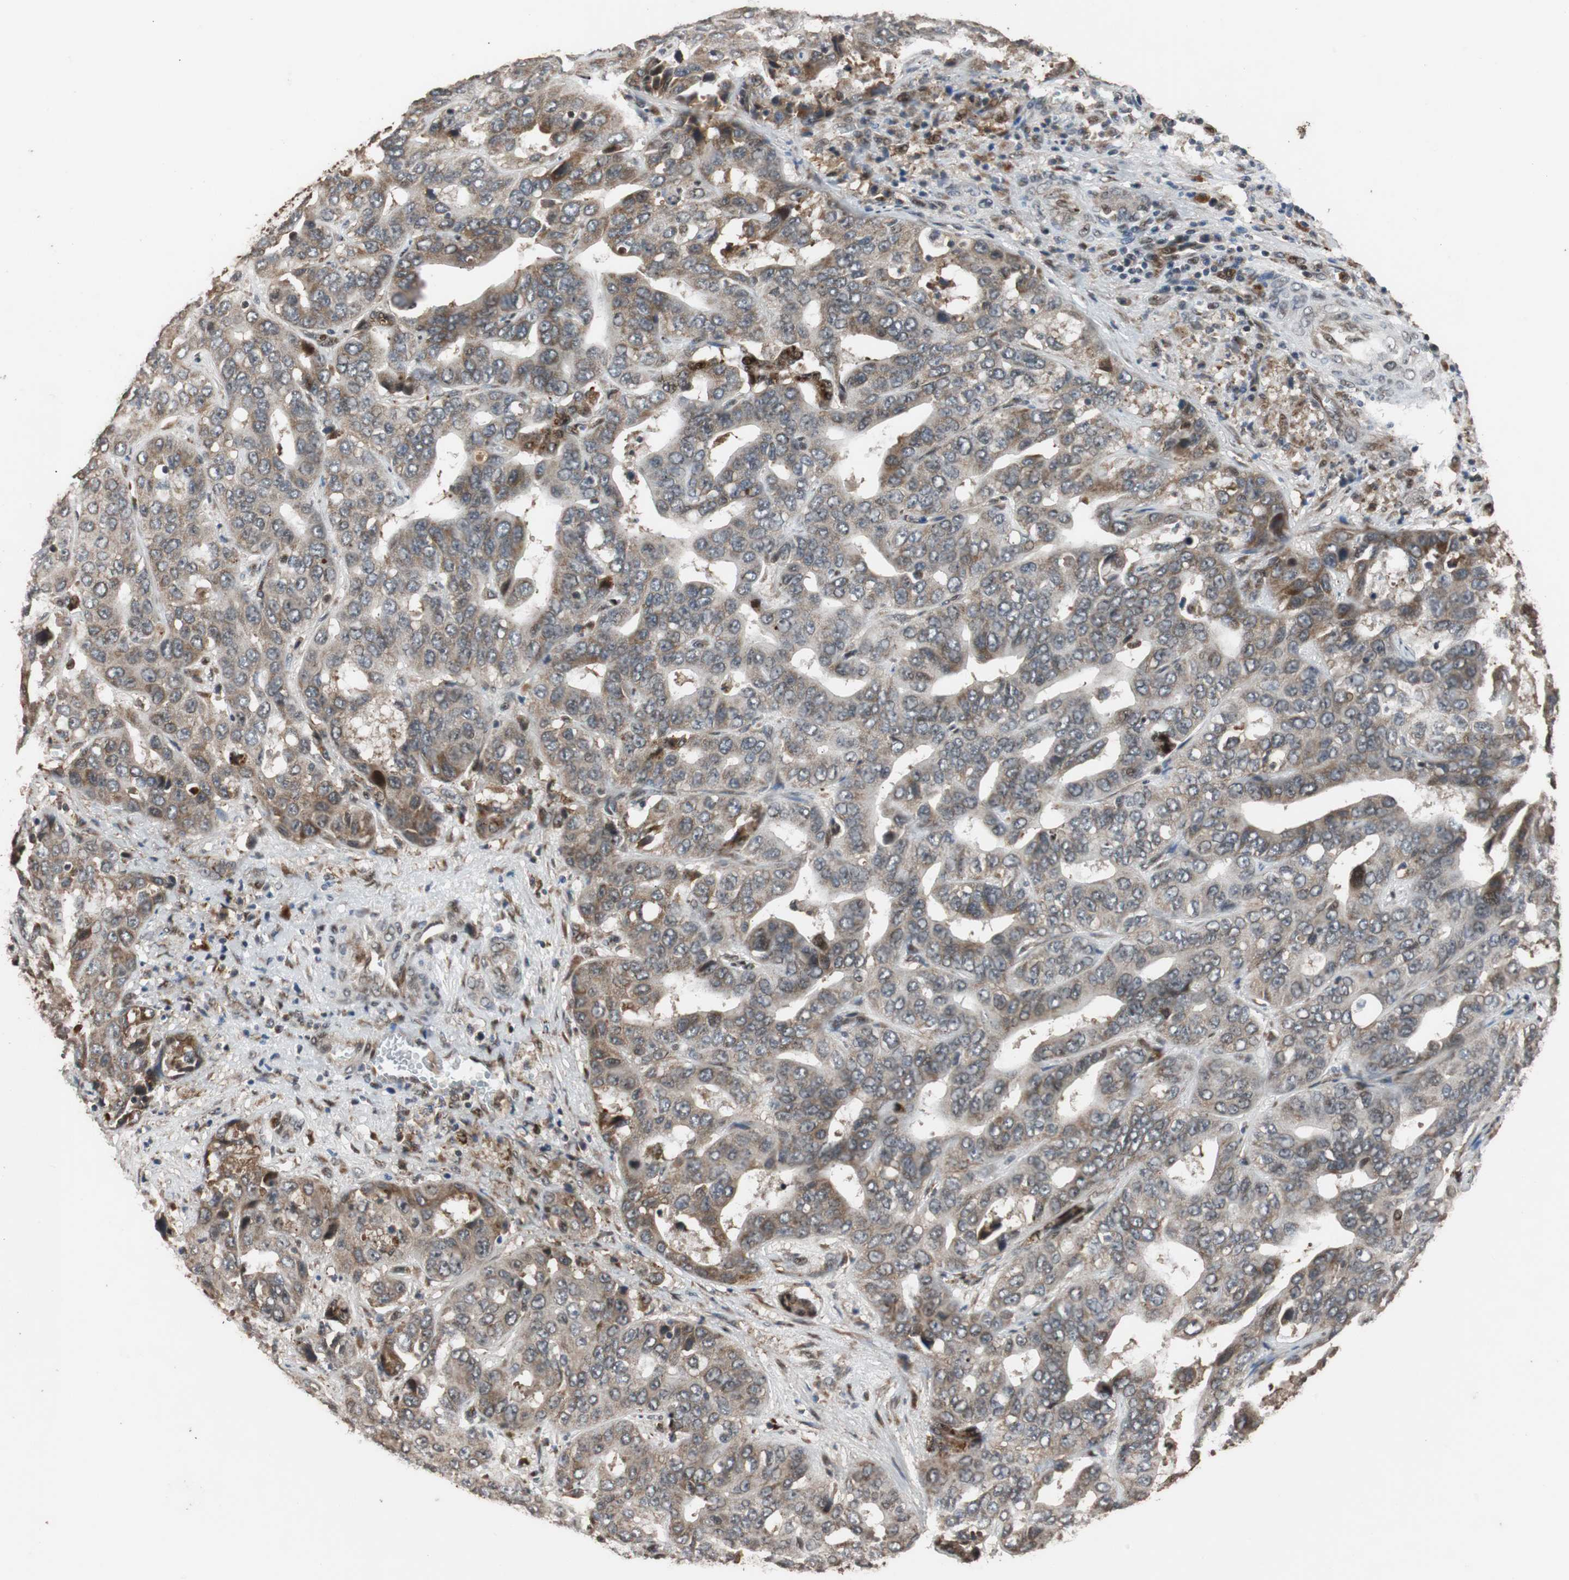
{"staining": {"intensity": "moderate", "quantity": ">75%", "location": "cytoplasmic/membranous"}, "tissue": "liver cancer", "cell_type": "Tumor cells", "image_type": "cancer", "snomed": [{"axis": "morphology", "description": "Cholangiocarcinoma"}, {"axis": "topography", "description": "Liver"}], "caption": "This image shows liver cholangiocarcinoma stained with IHC to label a protein in brown. The cytoplasmic/membranous of tumor cells show moderate positivity for the protein. Nuclei are counter-stained blue.", "gene": "USP31", "patient": {"sex": "female", "age": 52}}